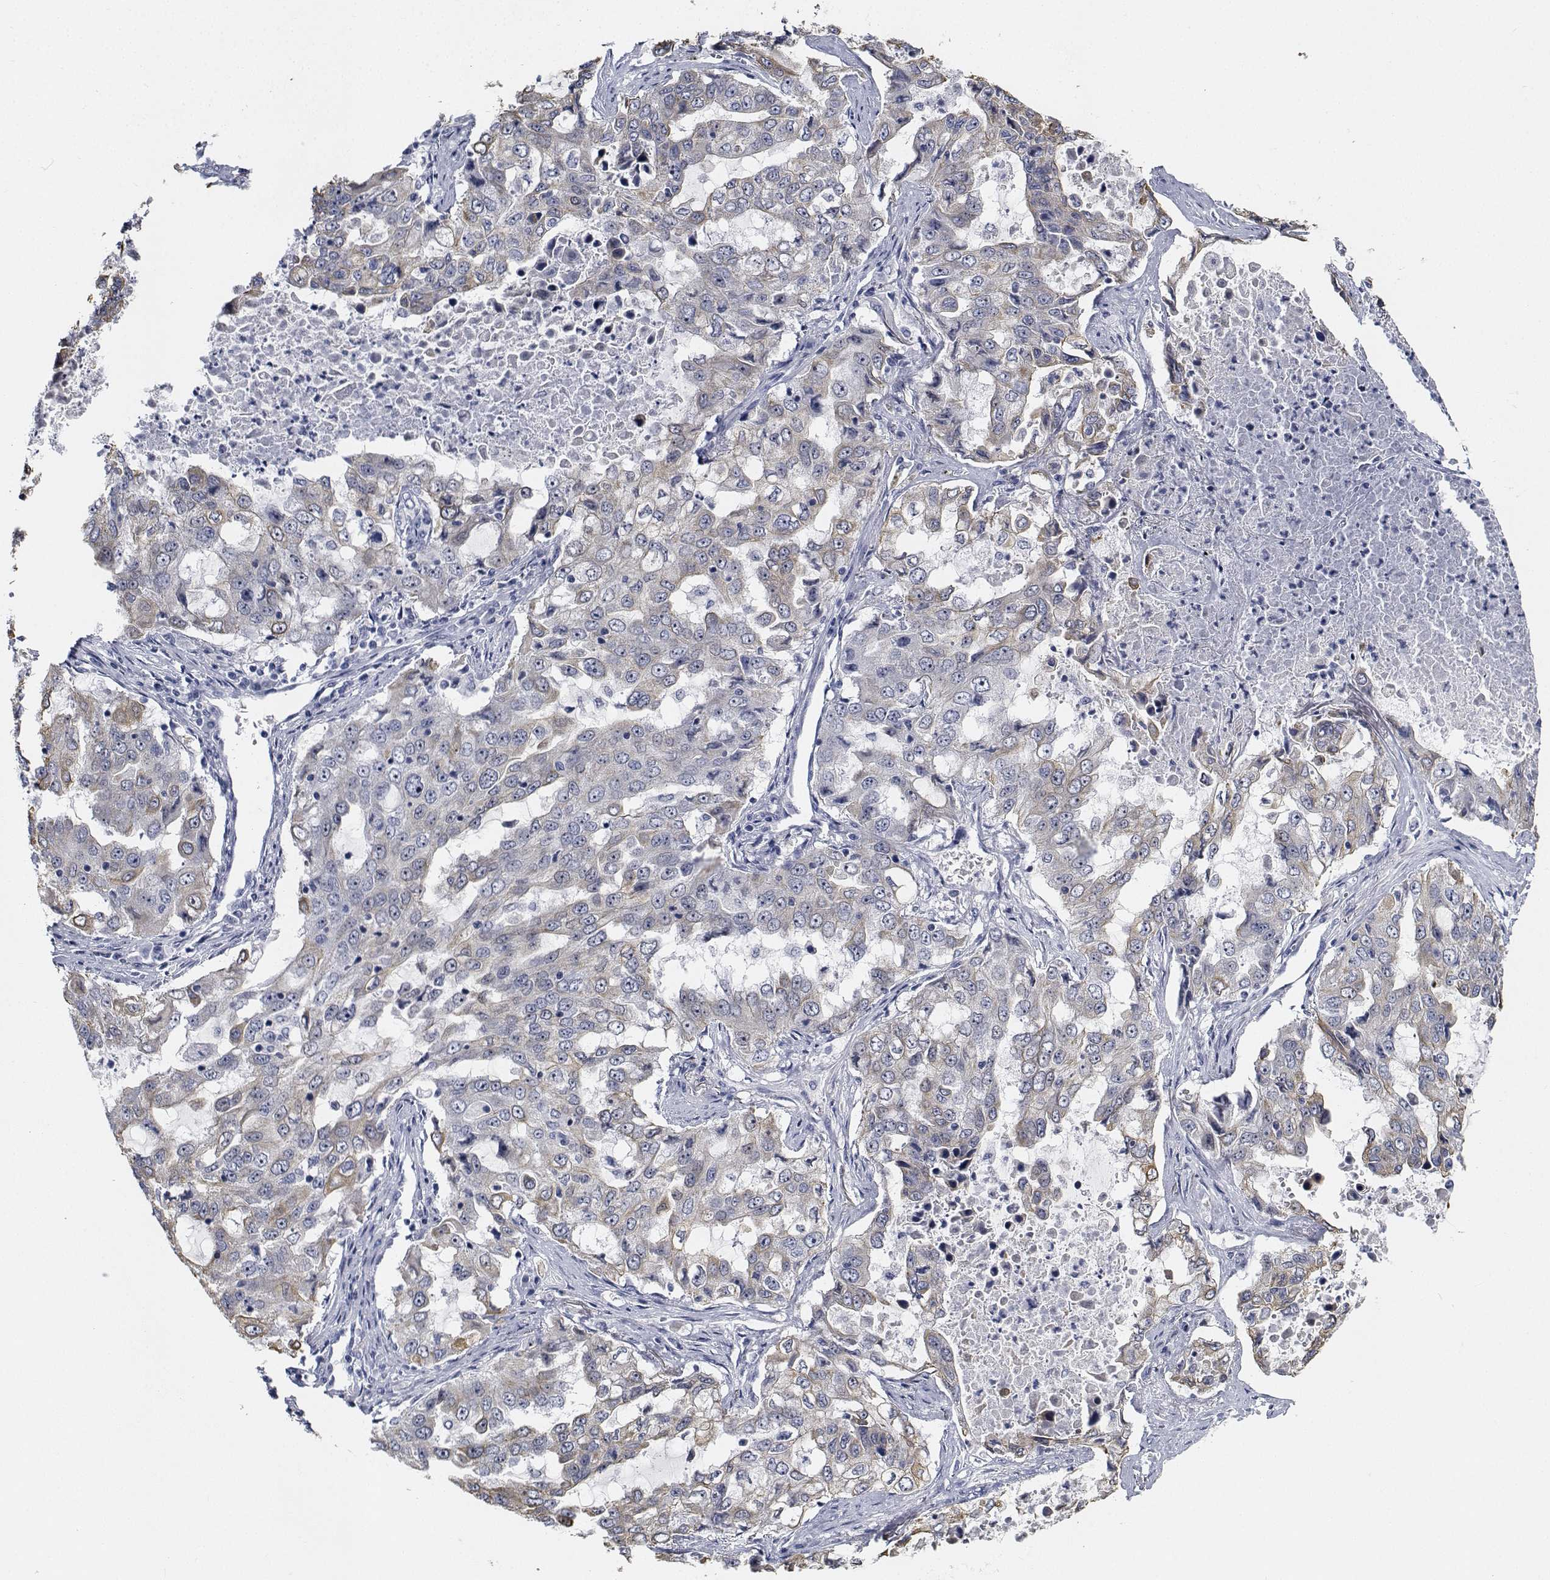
{"staining": {"intensity": "negative", "quantity": "none", "location": "none"}, "tissue": "lung cancer", "cell_type": "Tumor cells", "image_type": "cancer", "snomed": [{"axis": "morphology", "description": "Adenocarcinoma, NOS"}, {"axis": "topography", "description": "Lung"}], "caption": "A micrograph of adenocarcinoma (lung) stained for a protein demonstrates no brown staining in tumor cells.", "gene": "NVL", "patient": {"sex": "female", "age": 61}}